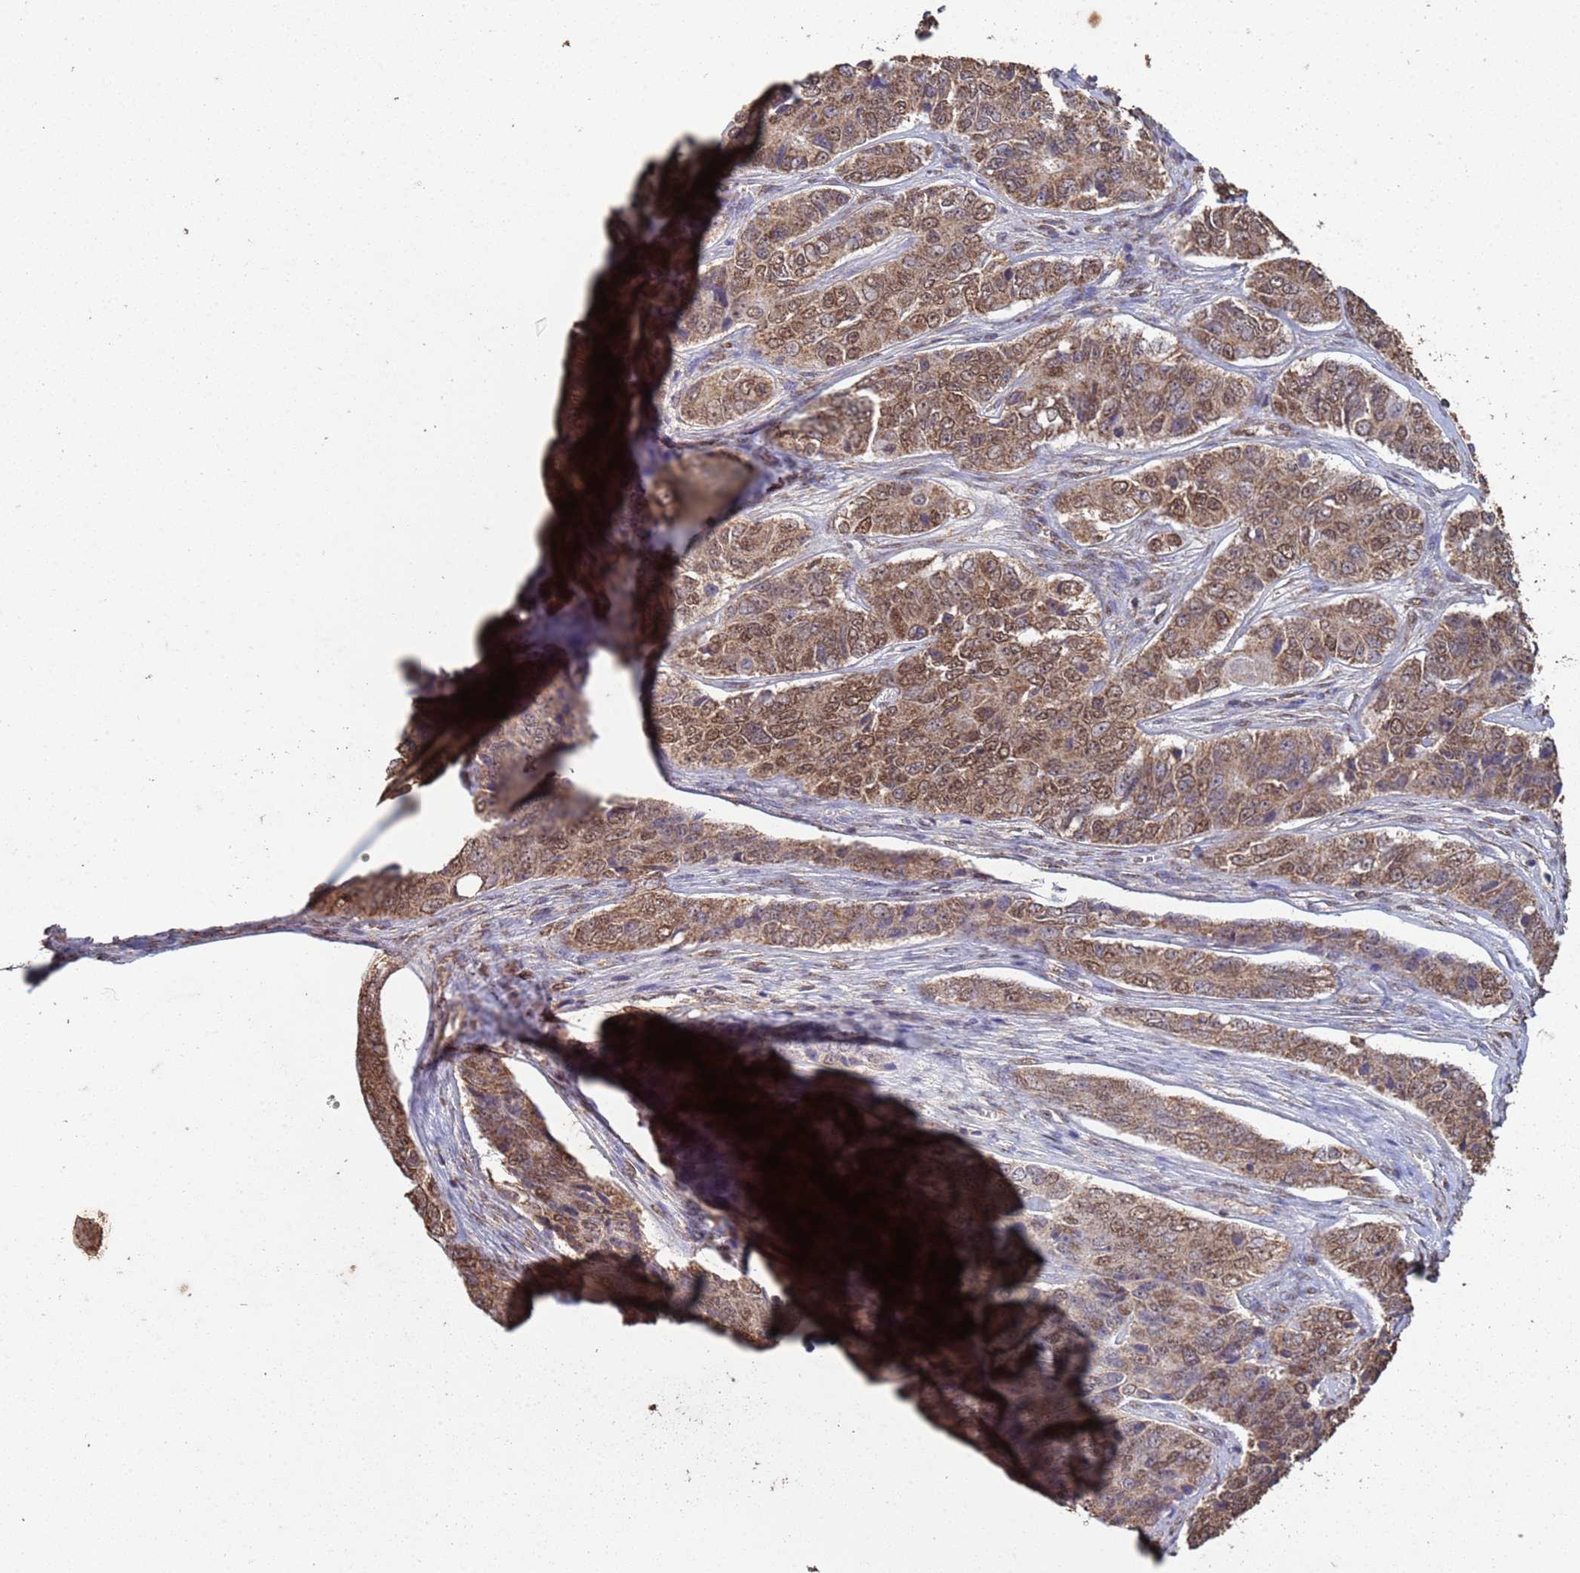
{"staining": {"intensity": "moderate", "quantity": ">75%", "location": "cytoplasmic/membranous,nuclear"}, "tissue": "ovarian cancer", "cell_type": "Tumor cells", "image_type": "cancer", "snomed": [{"axis": "morphology", "description": "Carcinoma, endometroid"}, {"axis": "topography", "description": "Ovary"}], "caption": "A histopathology image of ovarian cancer stained for a protein demonstrates moderate cytoplasmic/membranous and nuclear brown staining in tumor cells.", "gene": "HDAC10", "patient": {"sex": "female", "age": 51}}